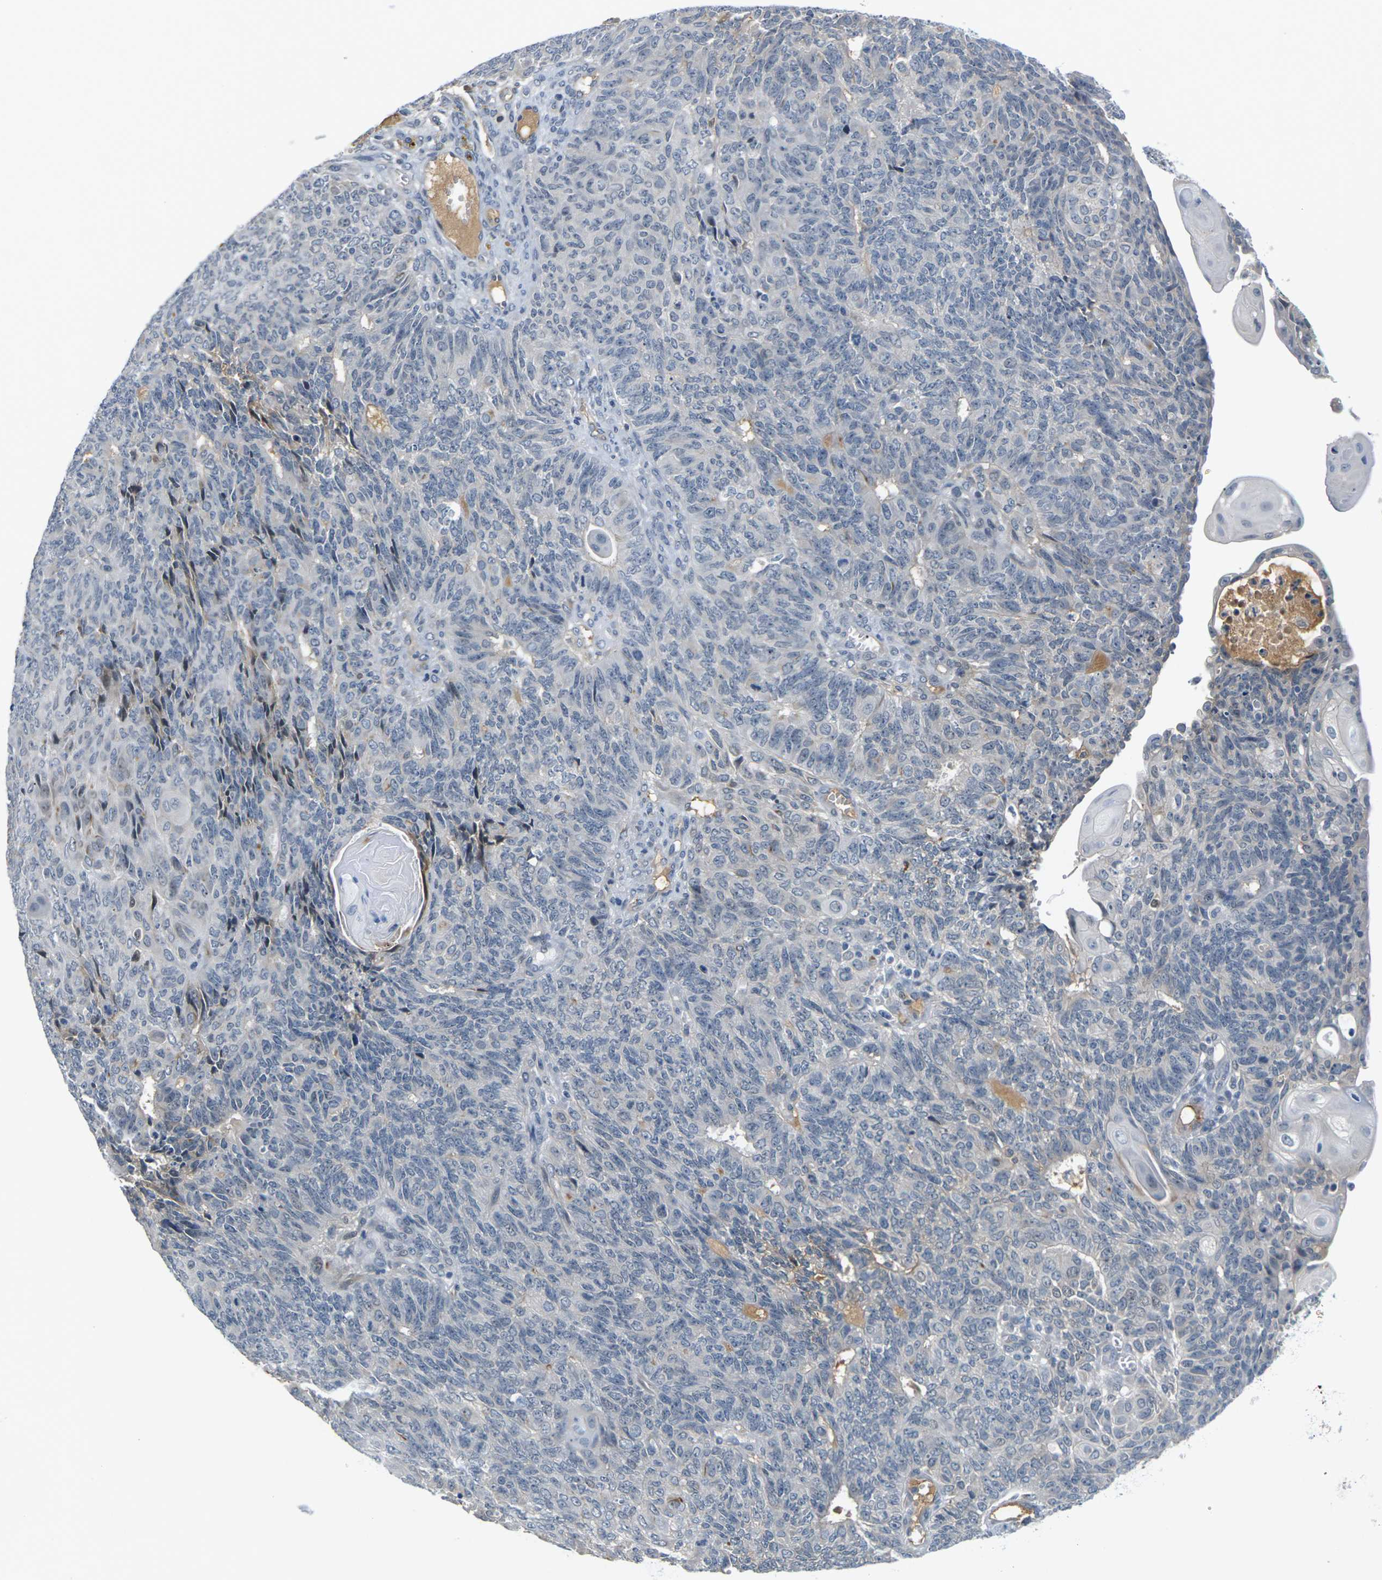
{"staining": {"intensity": "negative", "quantity": "none", "location": "none"}, "tissue": "endometrial cancer", "cell_type": "Tumor cells", "image_type": "cancer", "snomed": [{"axis": "morphology", "description": "Adenocarcinoma, NOS"}, {"axis": "topography", "description": "Endometrium"}], "caption": "IHC micrograph of neoplastic tissue: endometrial adenocarcinoma stained with DAB demonstrates no significant protein positivity in tumor cells.", "gene": "PKP2", "patient": {"sex": "female", "age": 32}}